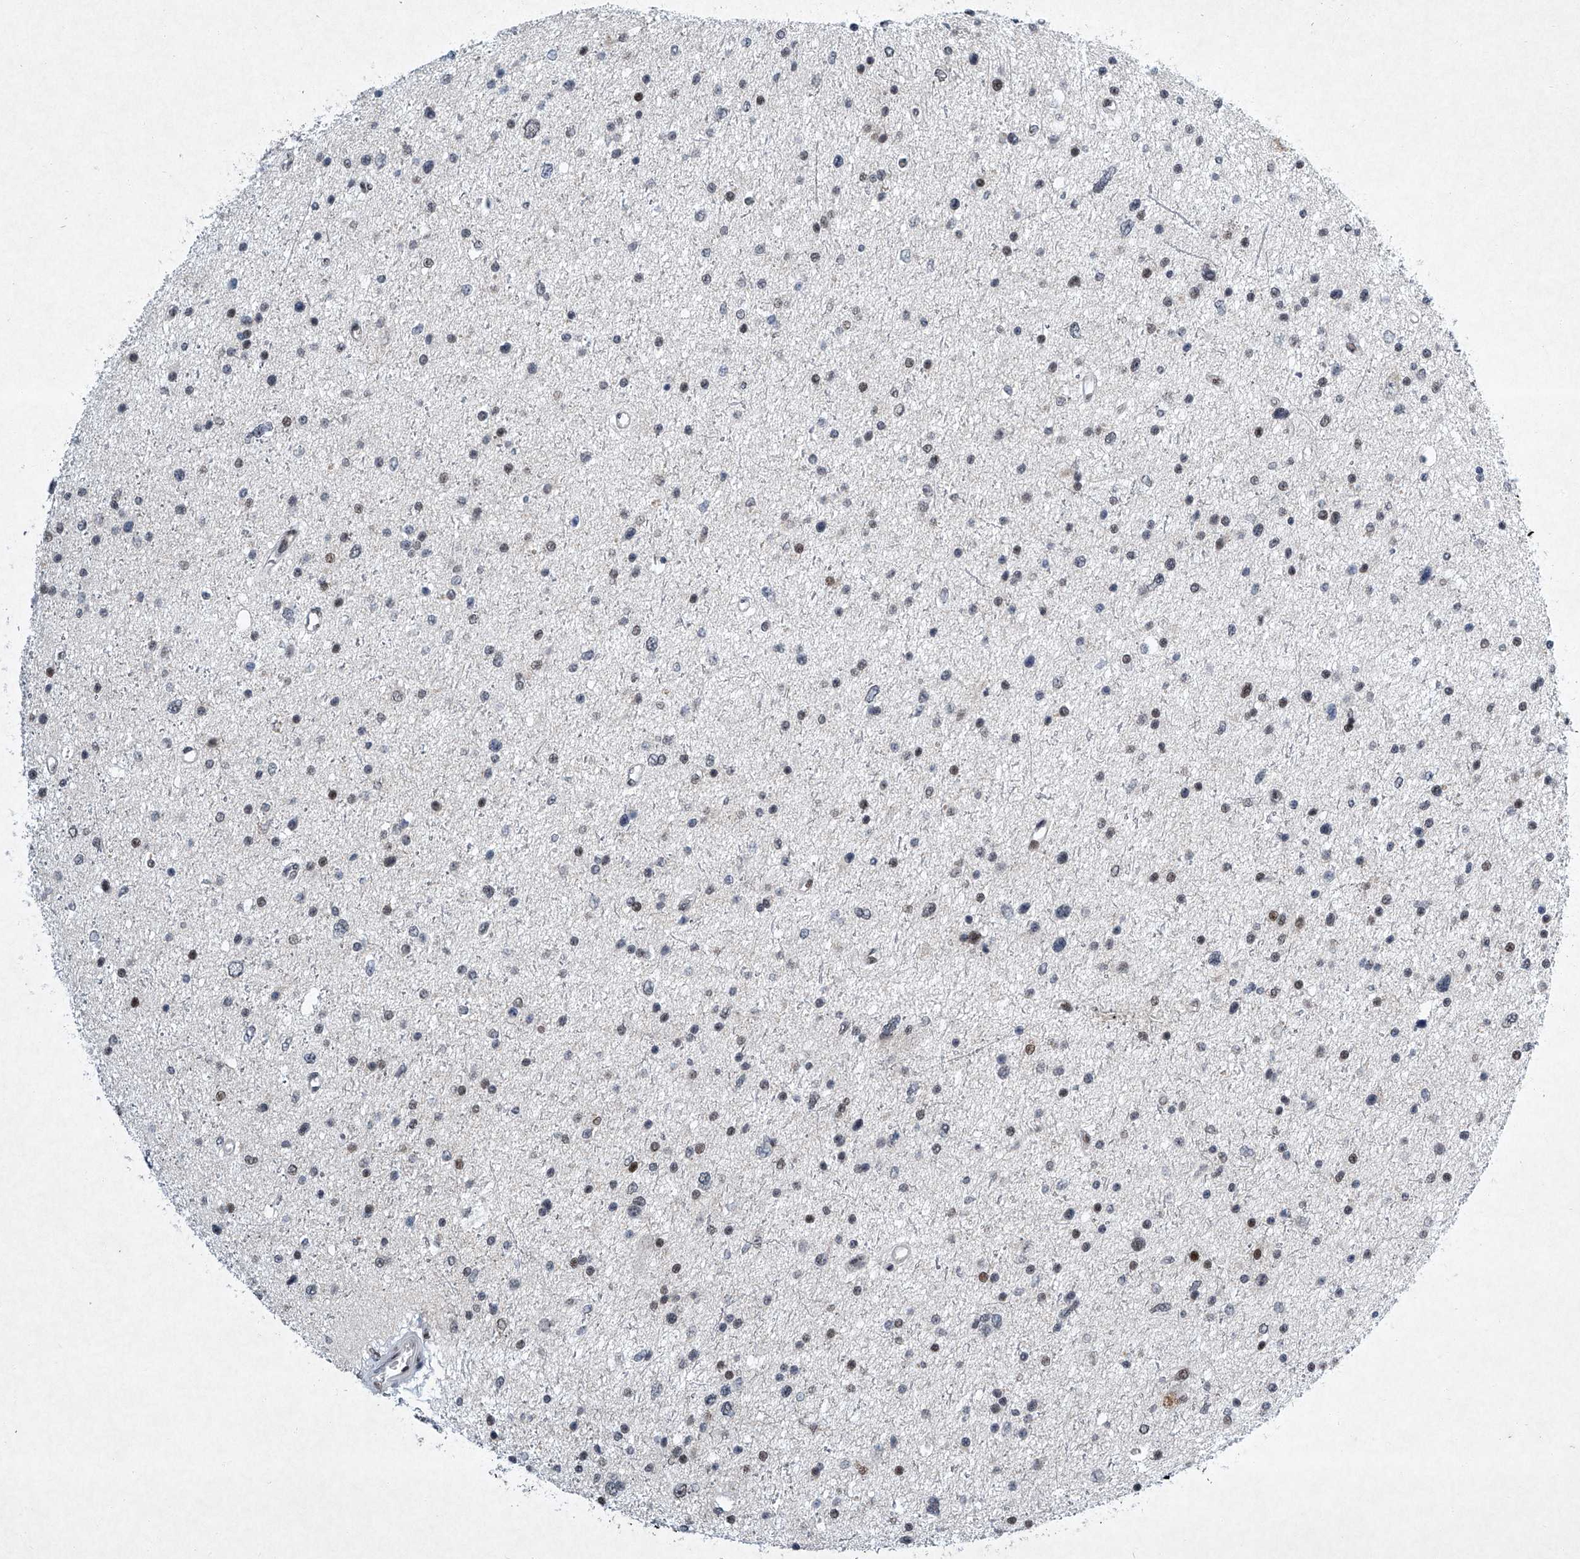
{"staining": {"intensity": "negative", "quantity": "none", "location": "none"}, "tissue": "glioma", "cell_type": "Tumor cells", "image_type": "cancer", "snomed": [{"axis": "morphology", "description": "Glioma, malignant, Low grade"}, {"axis": "topography", "description": "Brain"}], "caption": "Micrograph shows no protein staining in tumor cells of glioma tissue.", "gene": "TFDP1", "patient": {"sex": "female", "age": 37}}